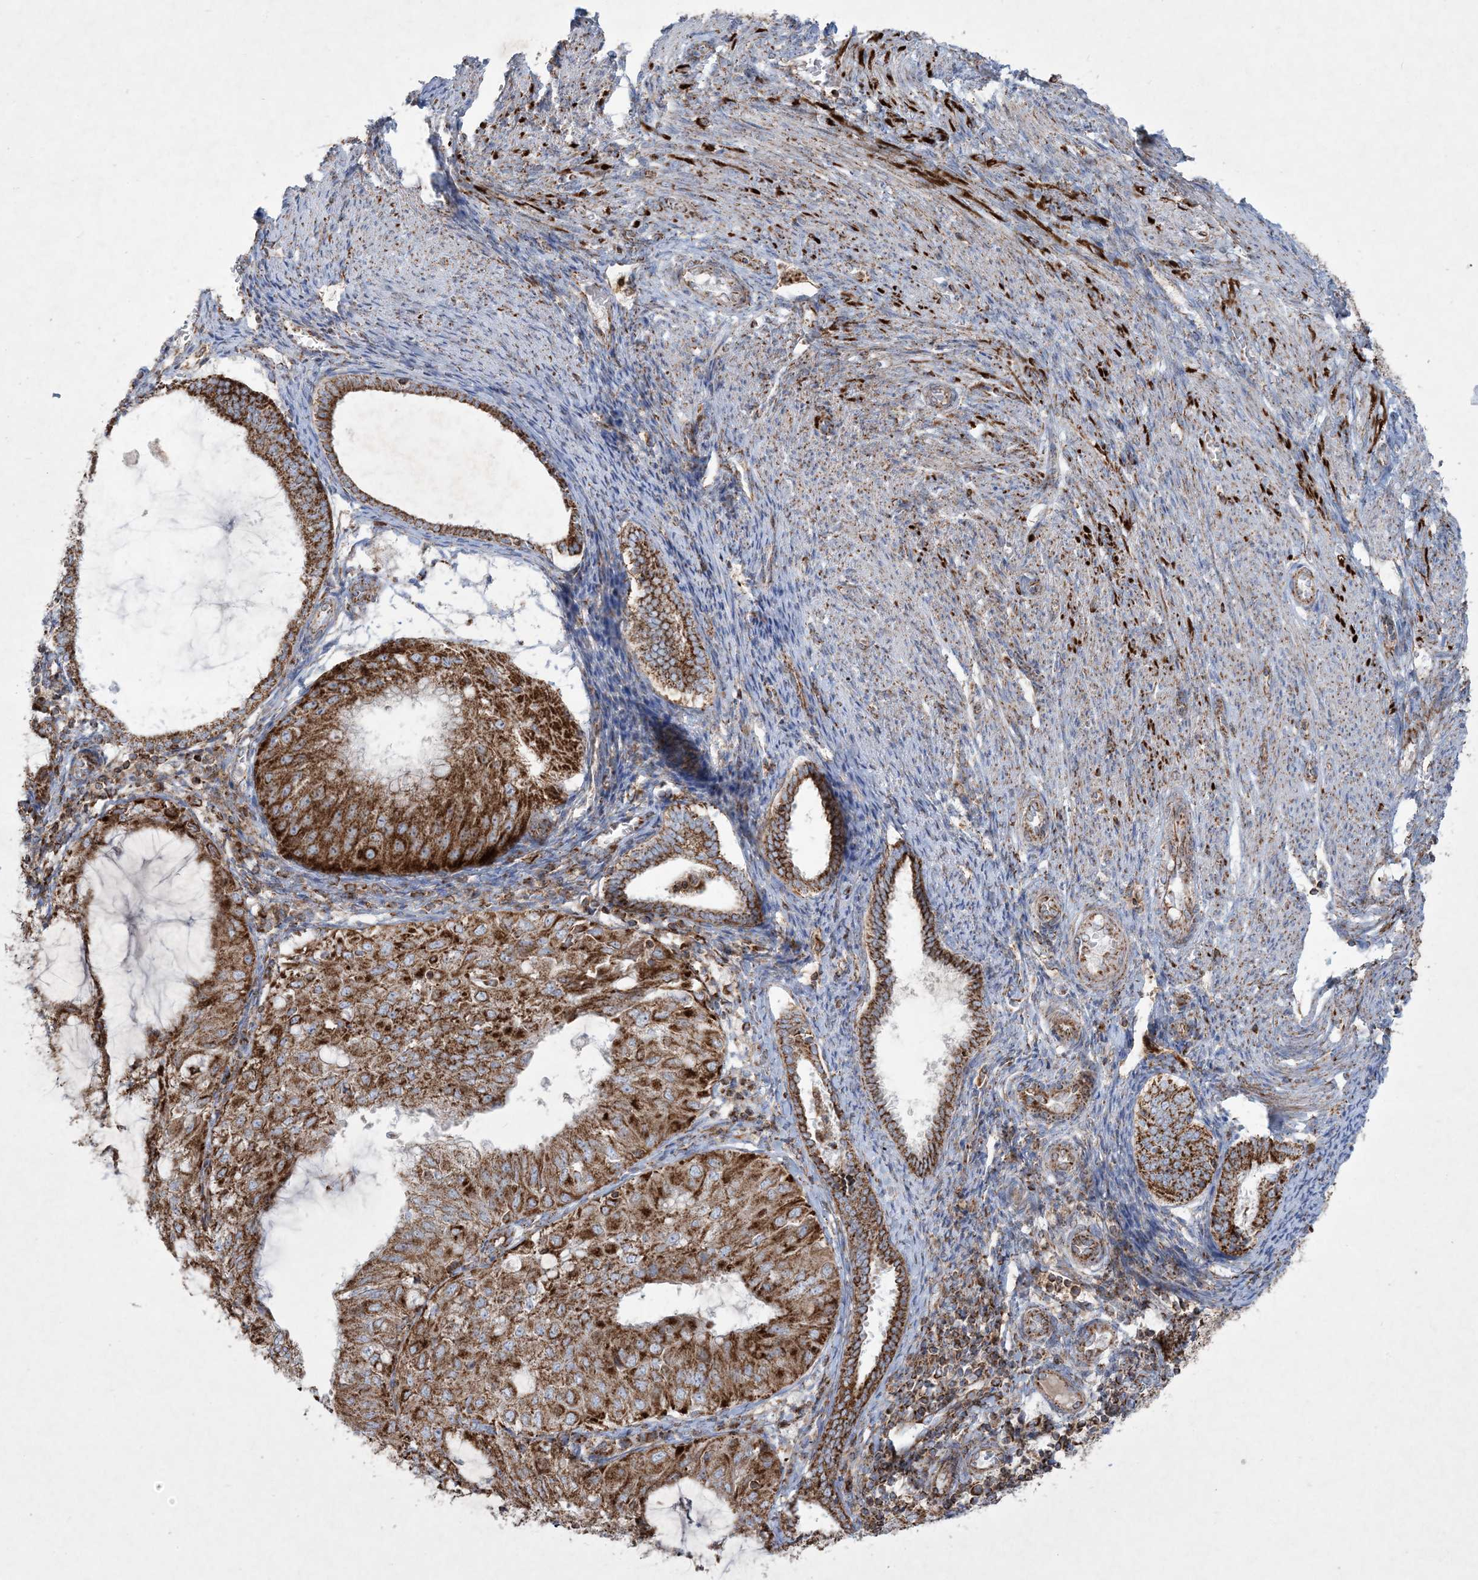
{"staining": {"intensity": "strong", "quantity": ">75%", "location": "cytoplasmic/membranous"}, "tissue": "endometrial cancer", "cell_type": "Tumor cells", "image_type": "cancer", "snomed": [{"axis": "morphology", "description": "Adenocarcinoma, NOS"}, {"axis": "topography", "description": "Endometrium"}], "caption": "This is a micrograph of IHC staining of endometrial cancer, which shows strong staining in the cytoplasmic/membranous of tumor cells.", "gene": "BEND4", "patient": {"sex": "female", "age": 81}}